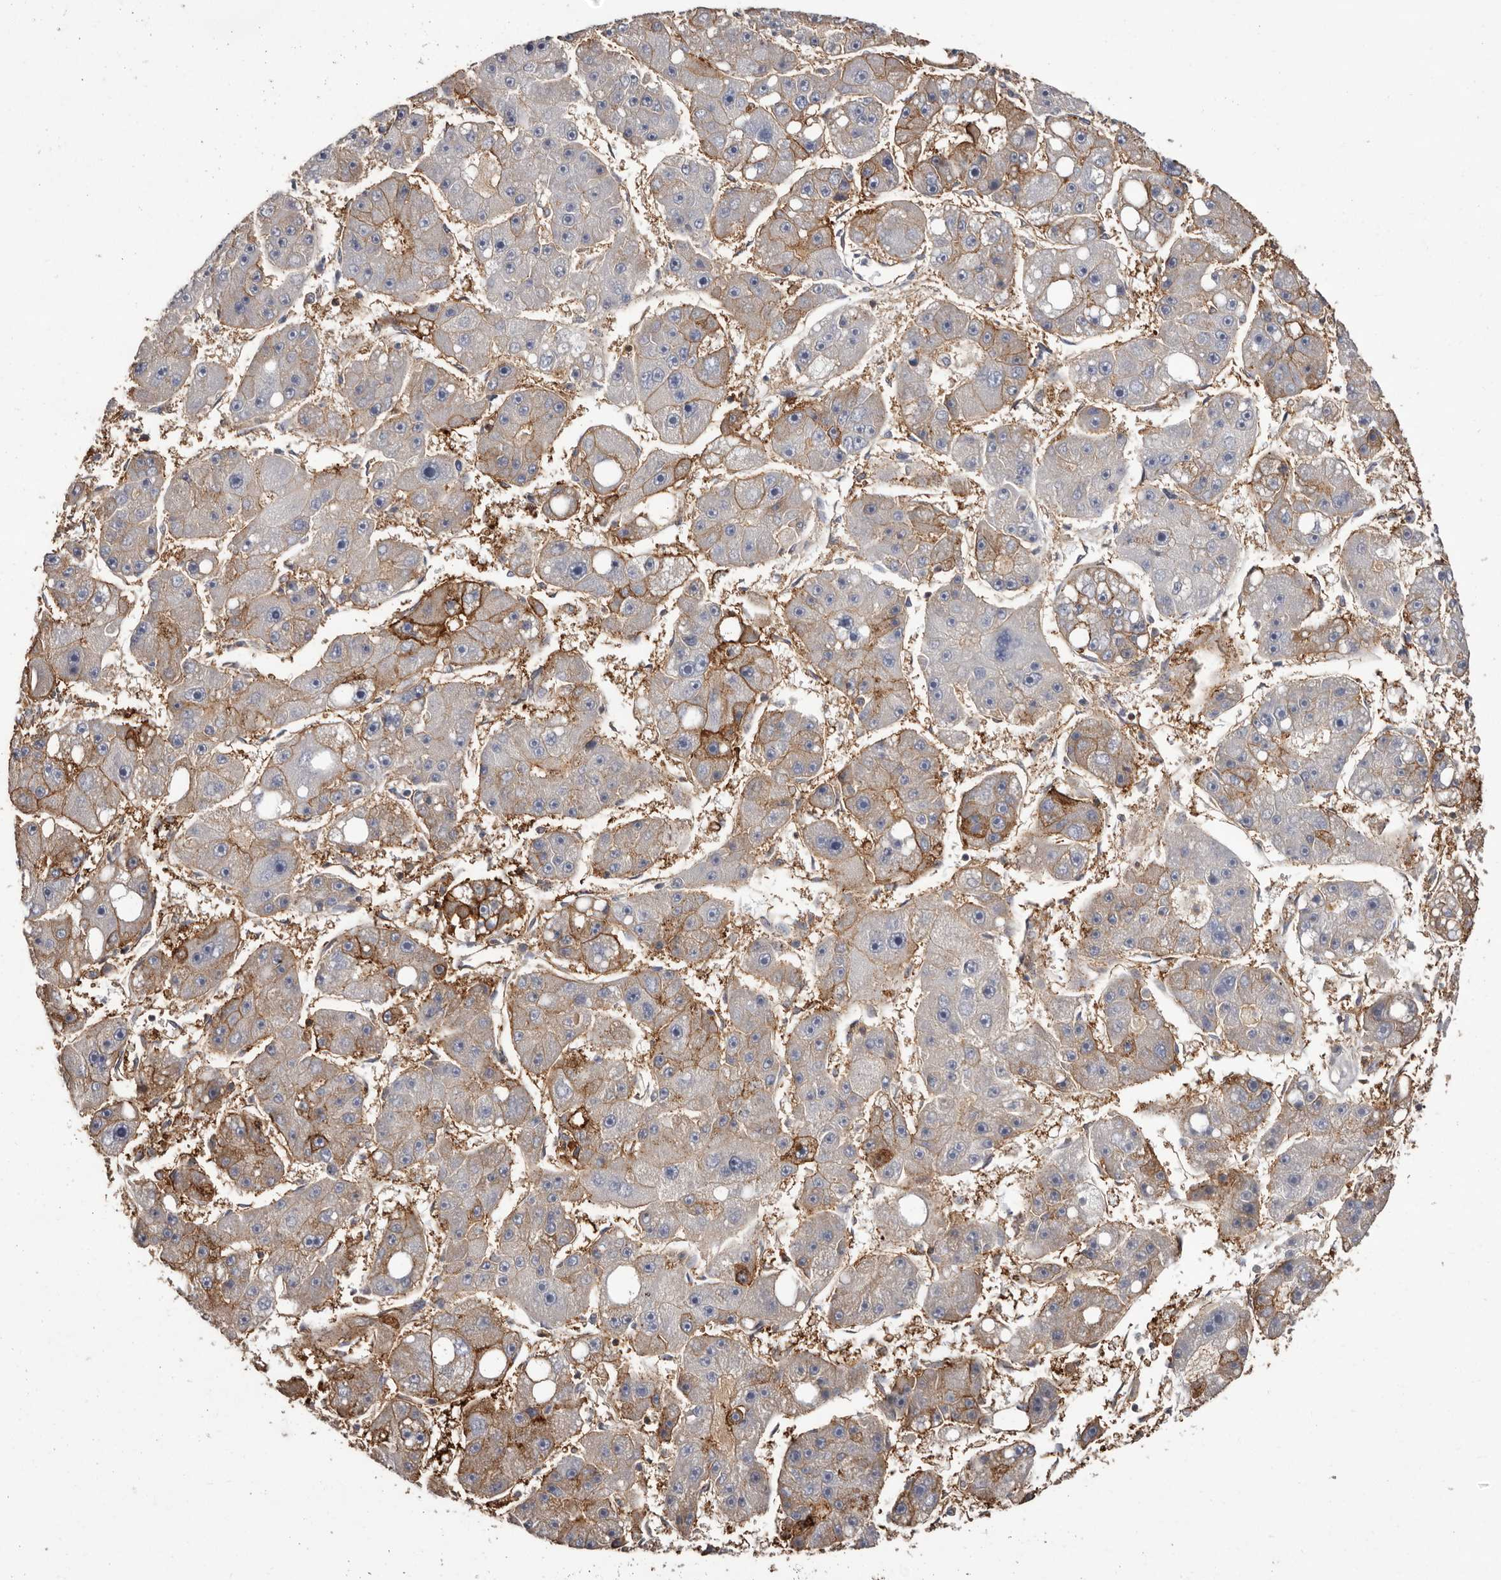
{"staining": {"intensity": "moderate", "quantity": "25%-75%", "location": "cytoplasmic/membranous"}, "tissue": "liver cancer", "cell_type": "Tumor cells", "image_type": "cancer", "snomed": [{"axis": "morphology", "description": "Carcinoma, Hepatocellular, NOS"}, {"axis": "topography", "description": "Liver"}], "caption": "Moderate cytoplasmic/membranous expression is identified in about 25%-75% of tumor cells in hepatocellular carcinoma (liver). (DAB IHC with brightfield microscopy, high magnification).", "gene": "MMACHC", "patient": {"sex": "female", "age": 61}}